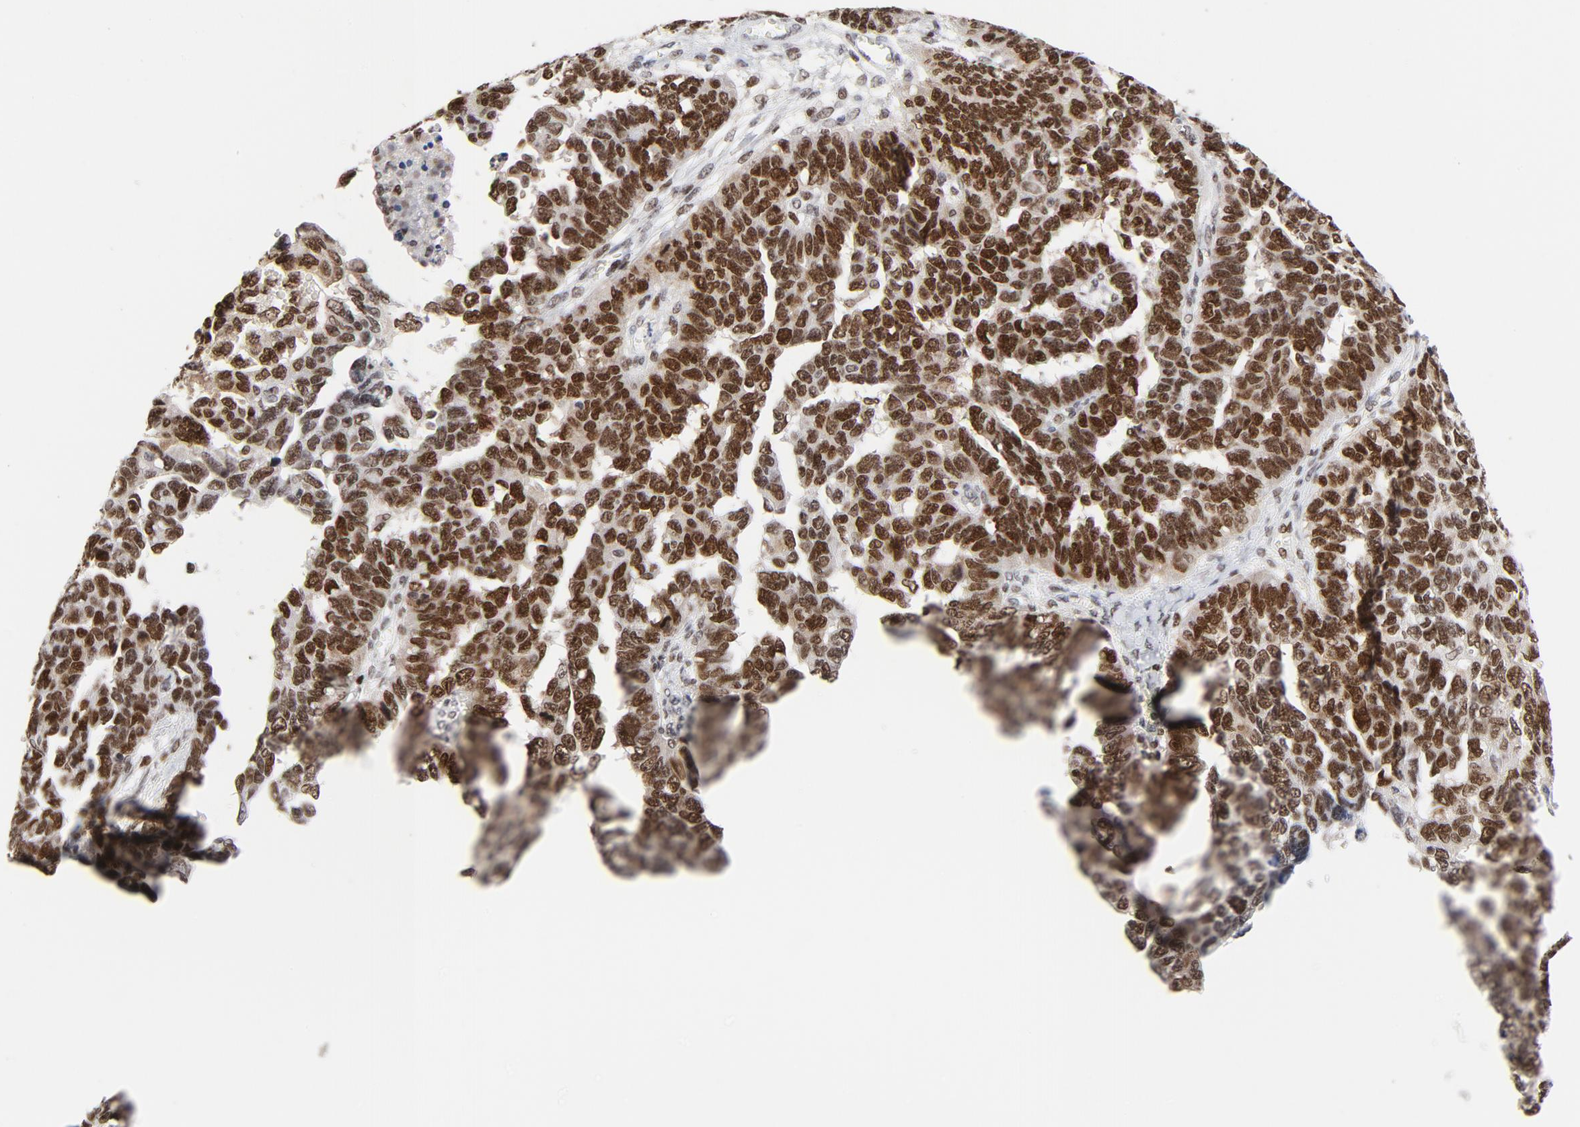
{"staining": {"intensity": "moderate", "quantity": ">75%", "location": "nuclear"}, "tissue": "ovarian cancer", "cell_type": "Tumor cells", "image_type": "cancer", "snomed": [{"axis": "morphology", "description": "Cystadenocarcinoma, serous, NOS"}, {"axis": "topography", "description": "Ovary"}], "caption": "The immunohistochemical stain labels moderate nuclear positivity in tumor cells of ovarian cancer (serous cystadenocarcinoma) tissue. (Brightfield microscopy of DAB IHC at high magnification).", "gene": "RFC4", "patient": {"sex": "female", "age": 69}}